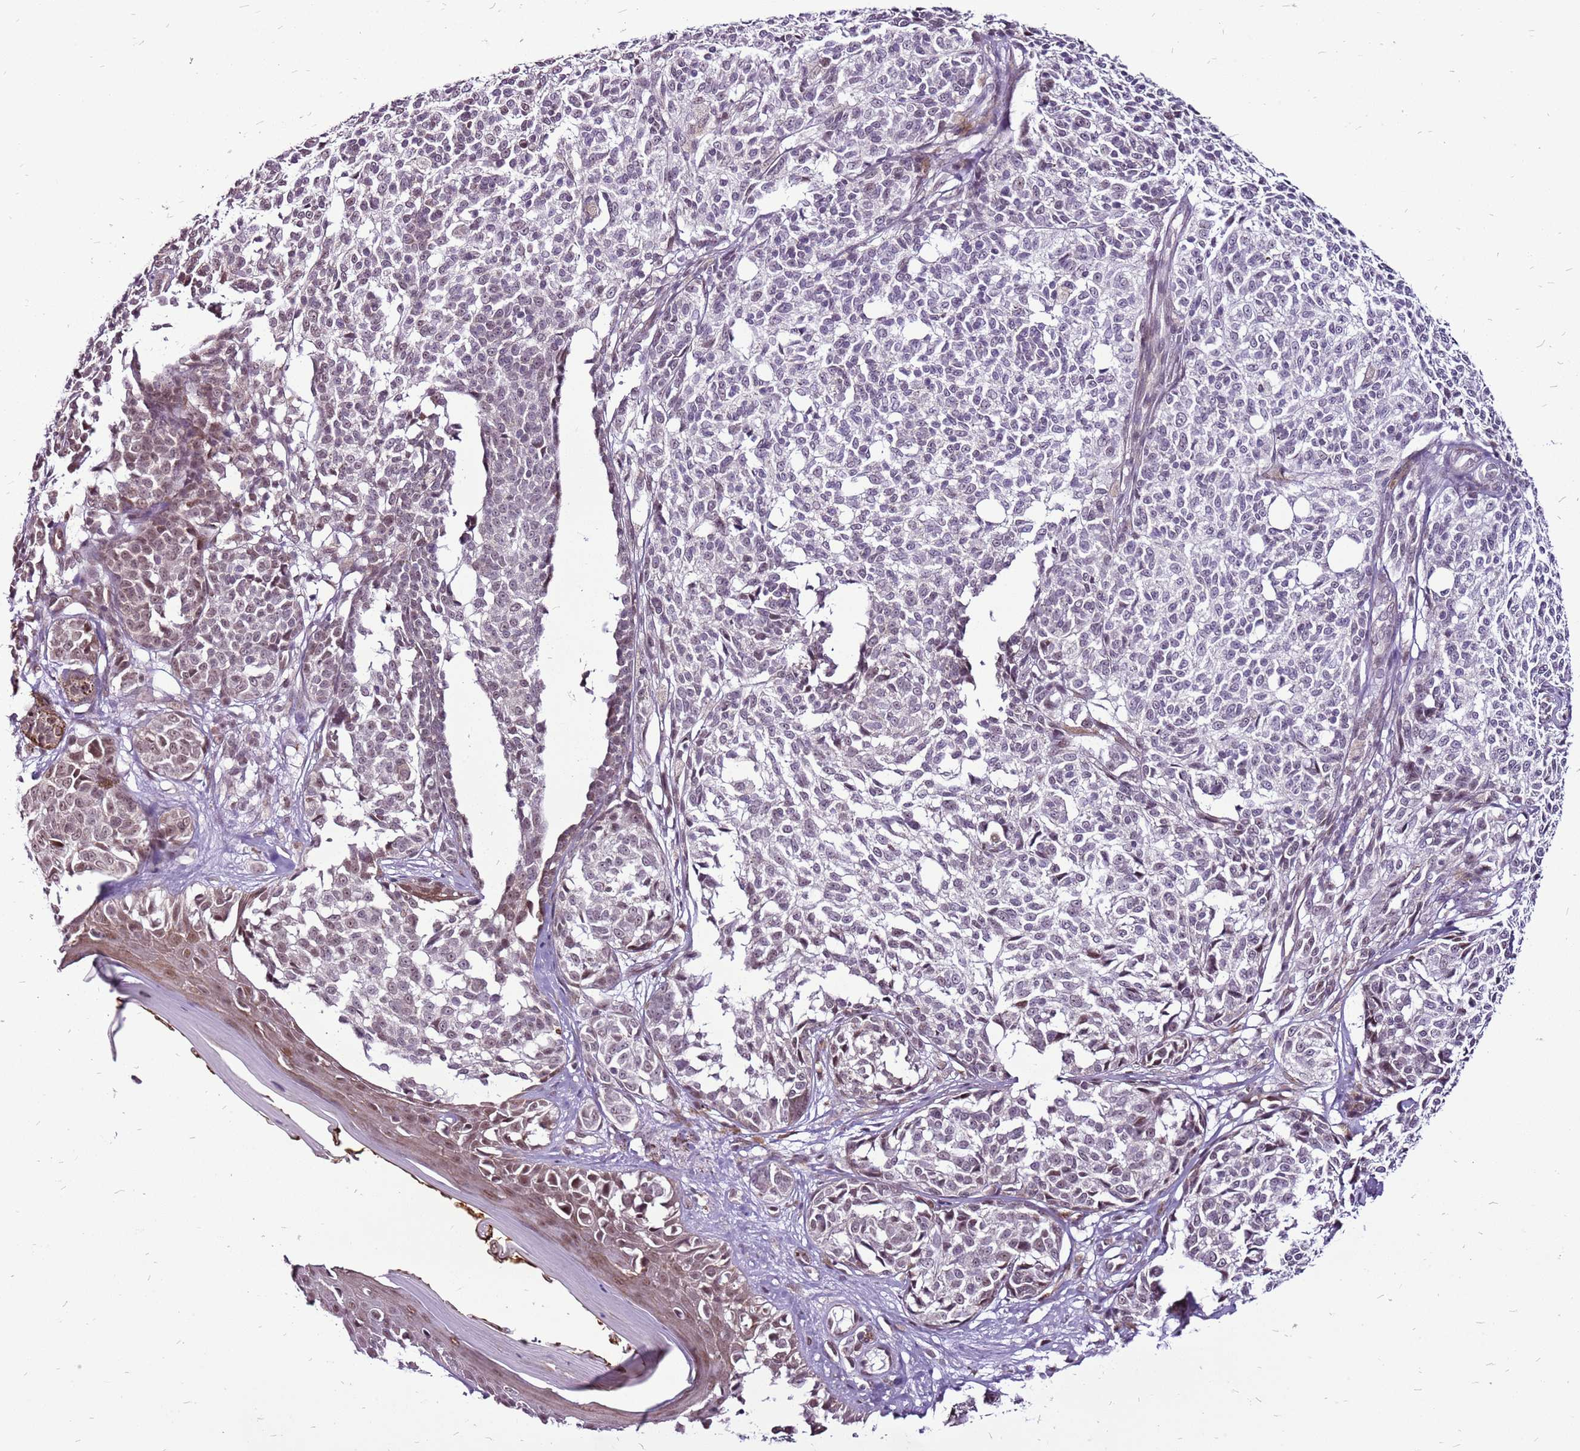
{"staining": {"intensity": "weak", "quantity": "25%-75%", "location": "nuclear"}, "tissue": "melanoma", "cell_type": "Tumor cells", "image_type": "cancer", "snomed": [{"axis": "morphology", "description": "Malignant melanoma, NOS"}, {"axis": "topography", "description": "Skin of upper extremity"}], "caption": "Melanoma stained with IHC displays weak nuclear positivity in about 25%-75% of tumor cells.", "gene": "CCDC166", "patient": {"sex": "male", "age": 40}}